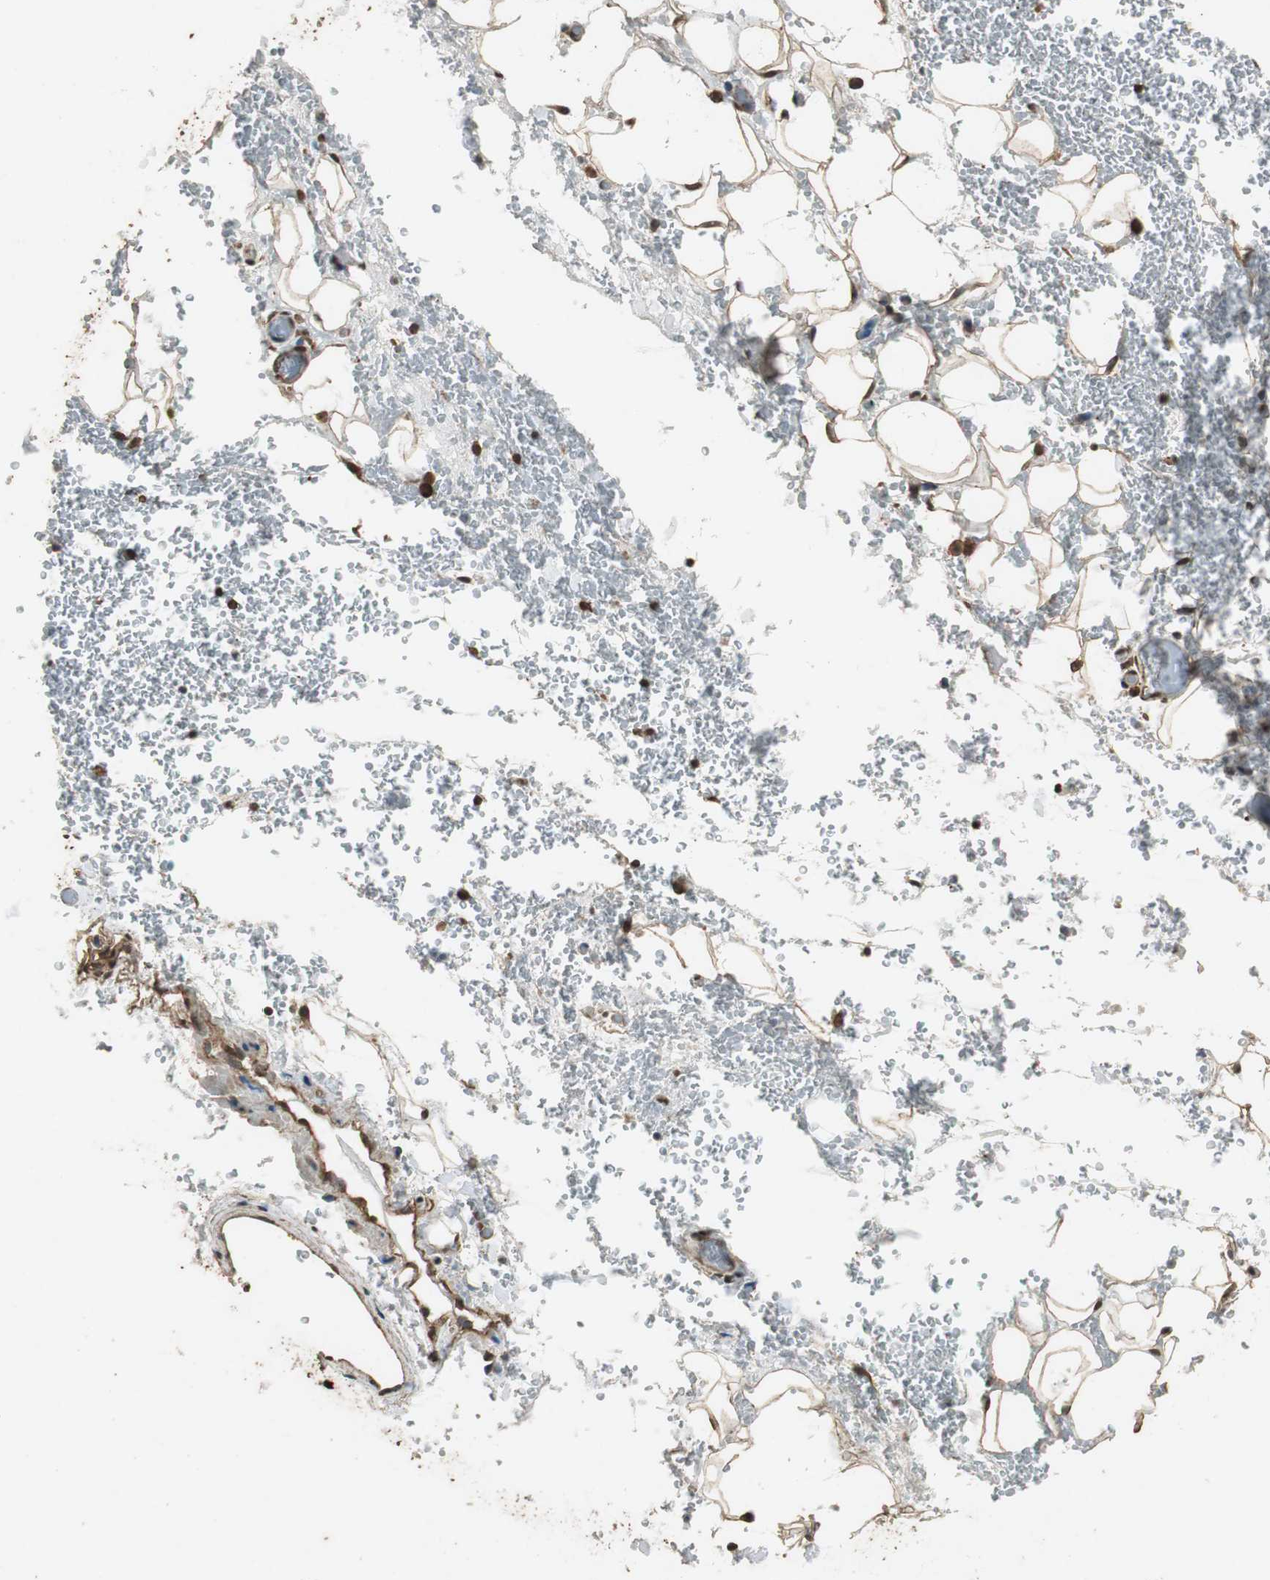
{"staining": {"intensity": "strong", "quantity": ">75%", "location": "cytoplasmic/membranous,nuclear"}, "tissue": "adipose tissue", "cell_type": "Adipocytes", "image_type": "normal", "snomed": [{"axis": "morphology", "description": "Normal tissue, NOS"}, {"axis": "morphology", "description": "Inflammation, NOS"}, {"axis": "topography", "description": "Breast"}], "caption": "Protein expression analysis of normal human adipose tissue reveals strong cytoplasmic/membranous,nuclear positivity in about >75% of adipocytes. (brown staining indicates protein expression, while blue staining denotes nuclei).", "gene": "PPP1R13B", "patient": {"sex": "female", "age": 65}}